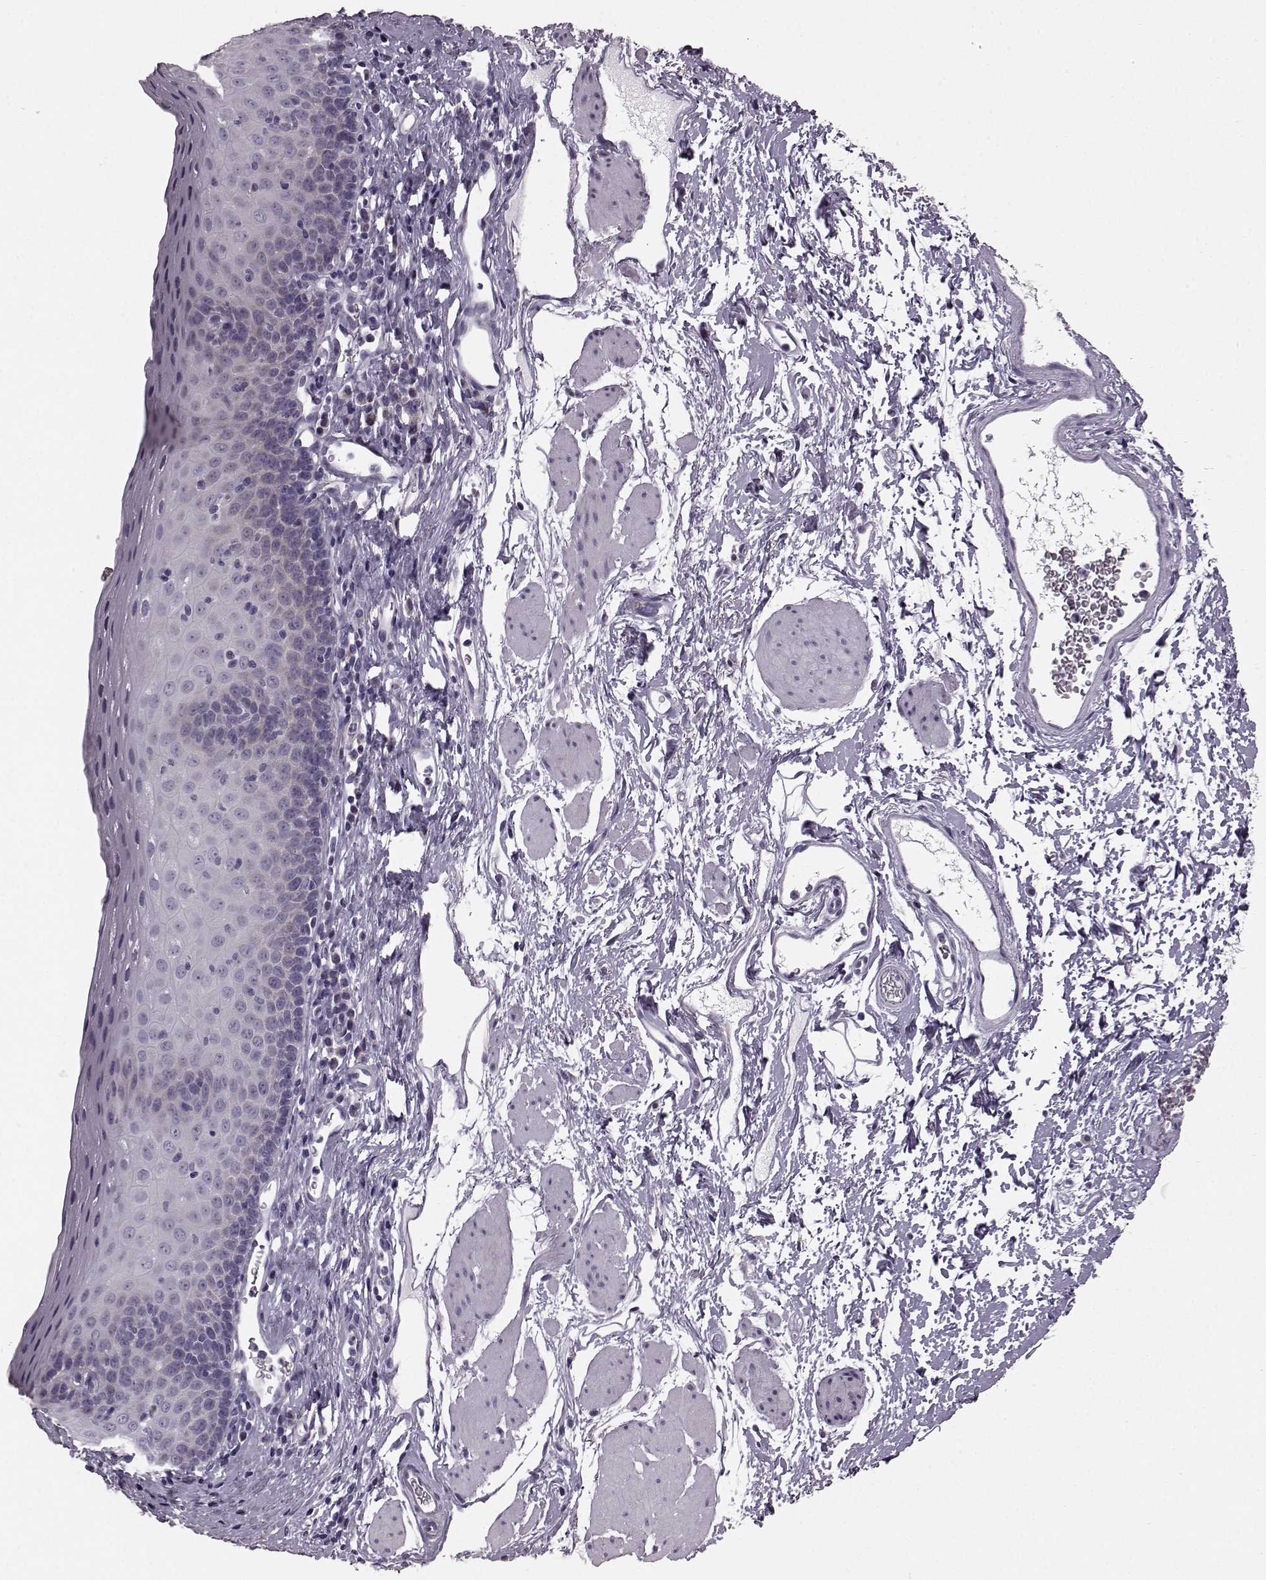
{"staining": {"intensity": "moderate", "quantity": "<25%", "location": "cytoplasmic/membranous"}, "tissue": "esophagus", "cell_type": "Squamous epithelial cells", "image_type": "normal", "snomed": [{"axis": "morphology", "description": "Normal tissue, NOS"}, {"axis": "topography", "description": "Esophagus"}], "caption": "Immunohistochemistry (IHC) (DAB (3,3'-diaminobenzidine)) staining of unremarkable esophagus shows moderate cytoplasmic/membranous protein expression in approximately <25% of squamous epithelial cells.", "gene": "FAM8A1", "patient": {"sex": "female", "age": 64}}